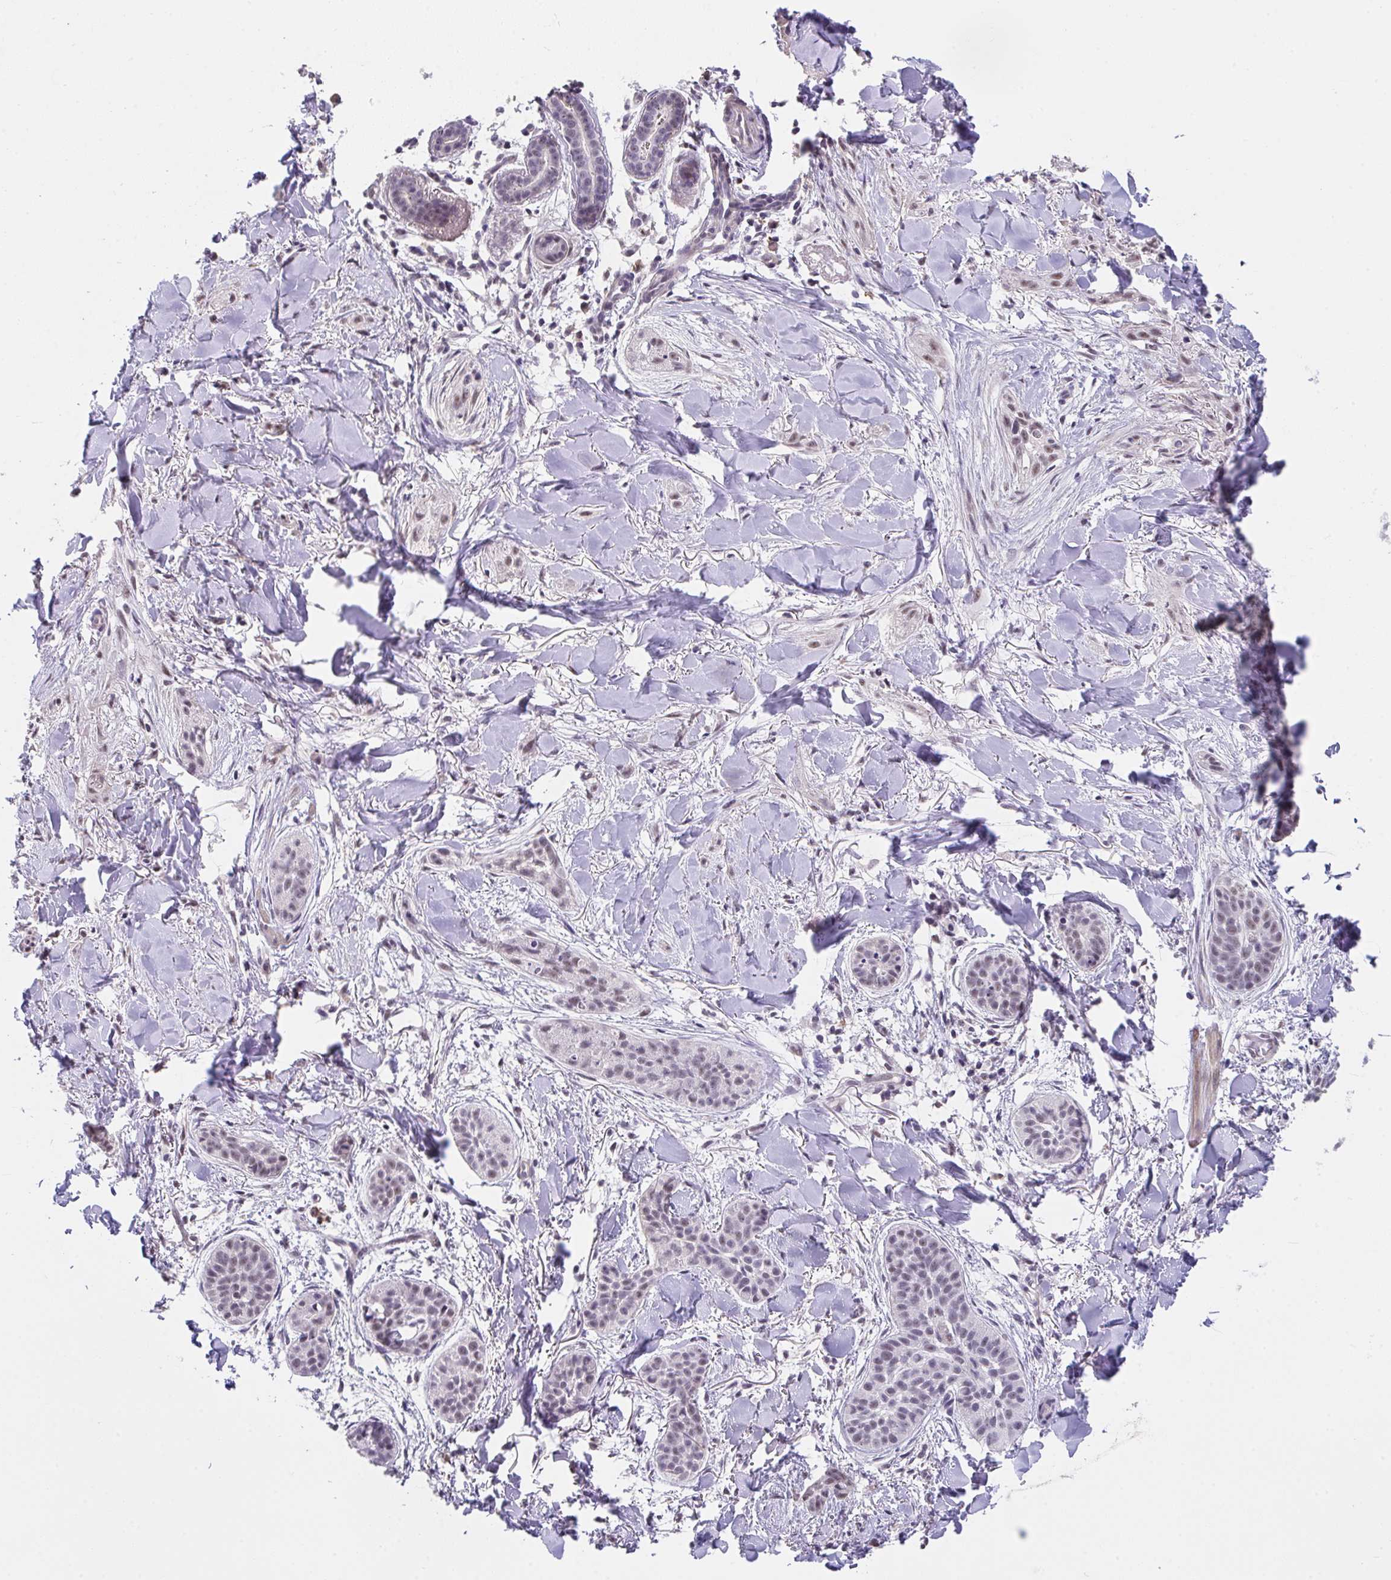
{"staining": {"intensity": "weak", "quantity": "25%-75%", "location": "nuclear"}, "tissue": "skin cancer", "cell_type": "Tumor cells", "image_type": "cancer", "snomed": [{"axis": "morphology", "description": "Basal cell carcinoma"}, {"axis": "topography", "description": "Skin"}], "caption": "Immunohistochemical staining of human skin basal cell carcinoma exhibits low levels of weak nuclear expression in about 25%-75% of tumor cells. (Brightfield microscopy of DAB IHC at high magnification).", "gene": "RBBP6", "patient": {"sex": "male", "age": 52}}